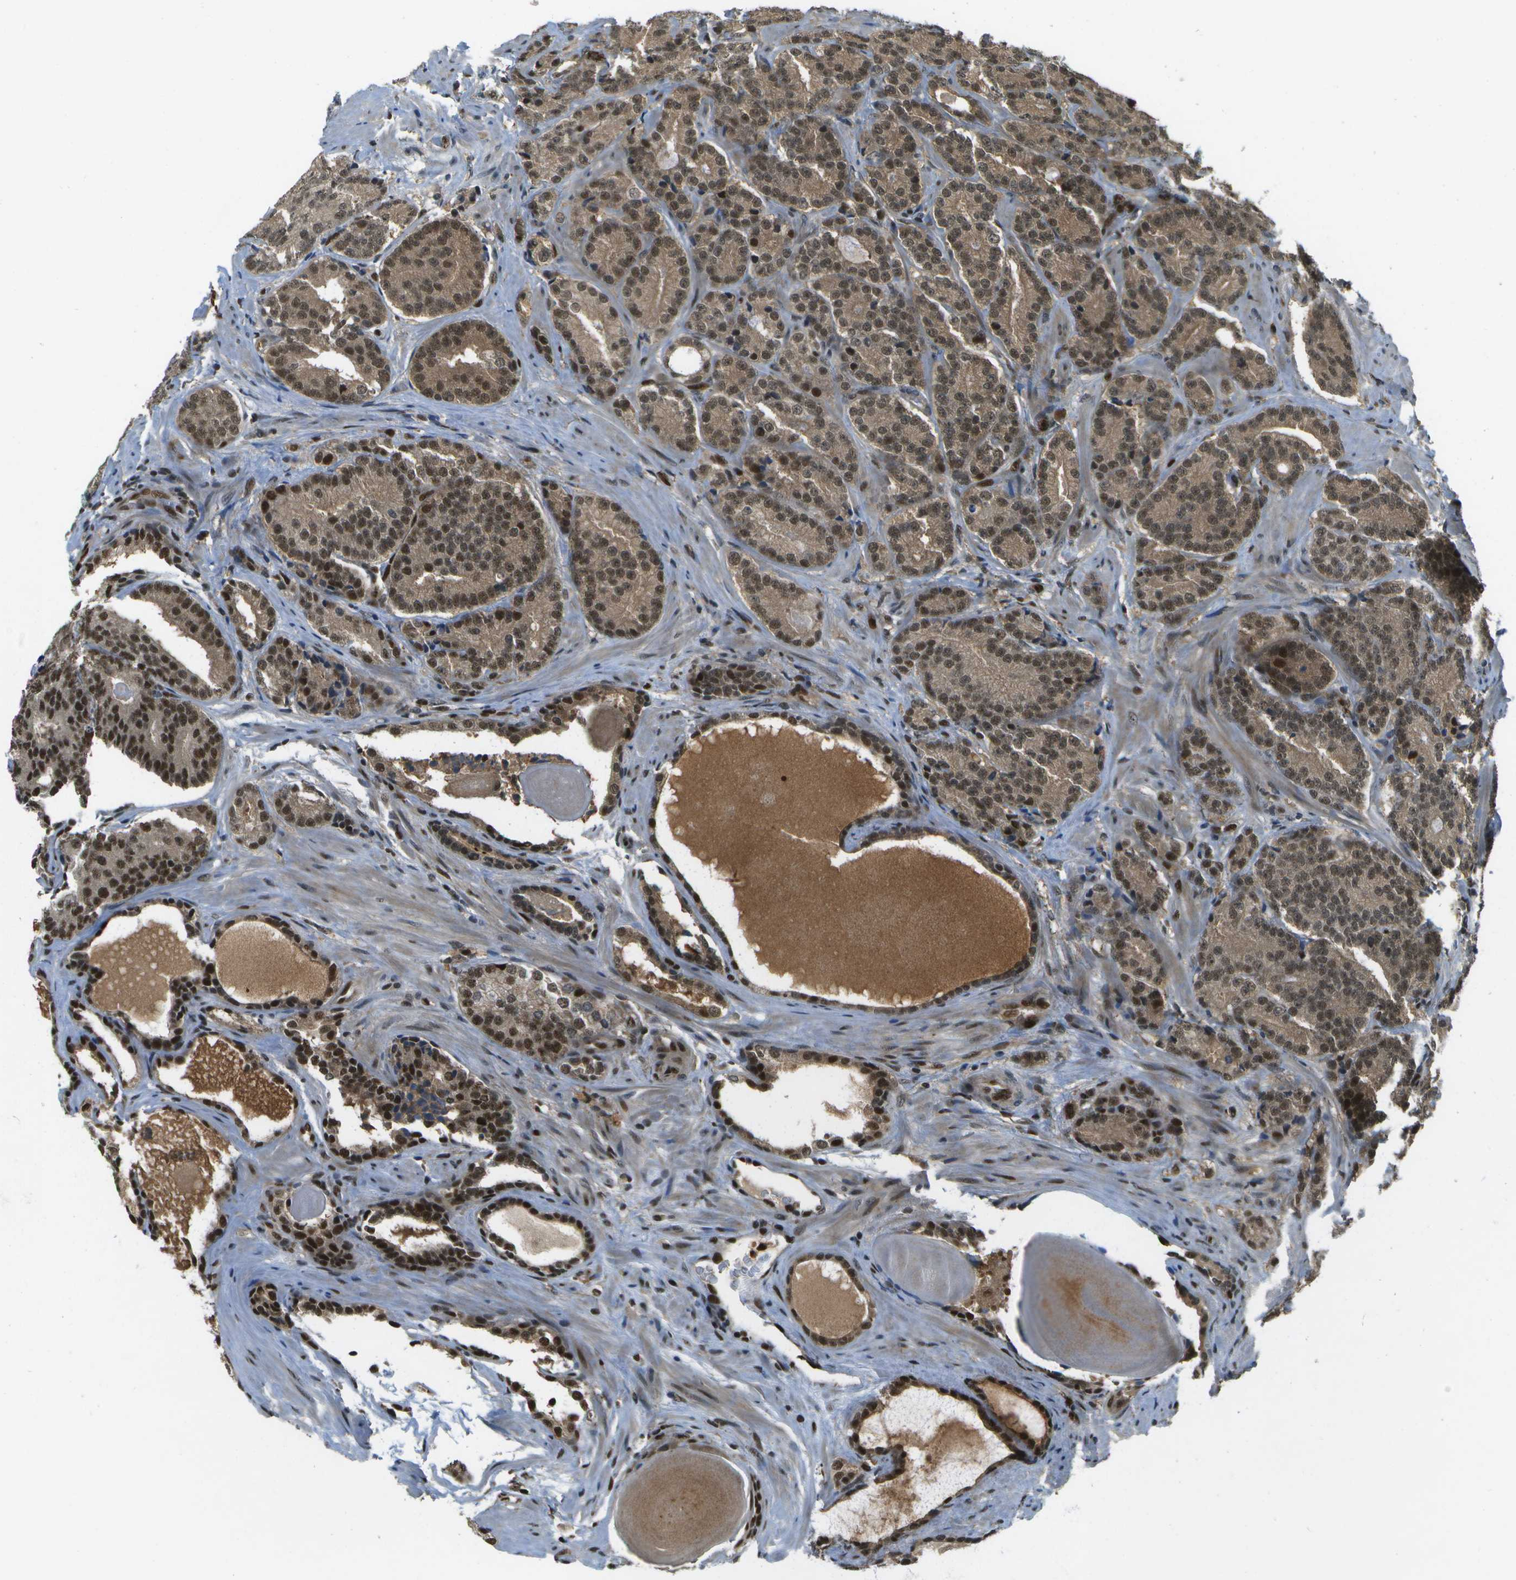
{"staining": {"intensity": "moderate", "quantity": ">75%", "location": "cytoplasmic/membranous,nuclear"}, "tissue": "prostate cancer", "cell_type": "Tumor cells", "image_type": "cancer", "snomed": [{"axis": "morphology", "description": "Adenocarcinoma, High grade"}, {"axis": "topography", "description": "Prostate"}], "caption": "High-power microscopy captured an IHC micrograph of prostate cancer, revealing moderate cytoplasmic/membranous and nuclear positivity in approximately >75% of tumor cells. The protein of interest is shown in brown color, while the nuclei are stained blue.", "gene": "GANC", "patient": {"sex": "male", "age": 61}}